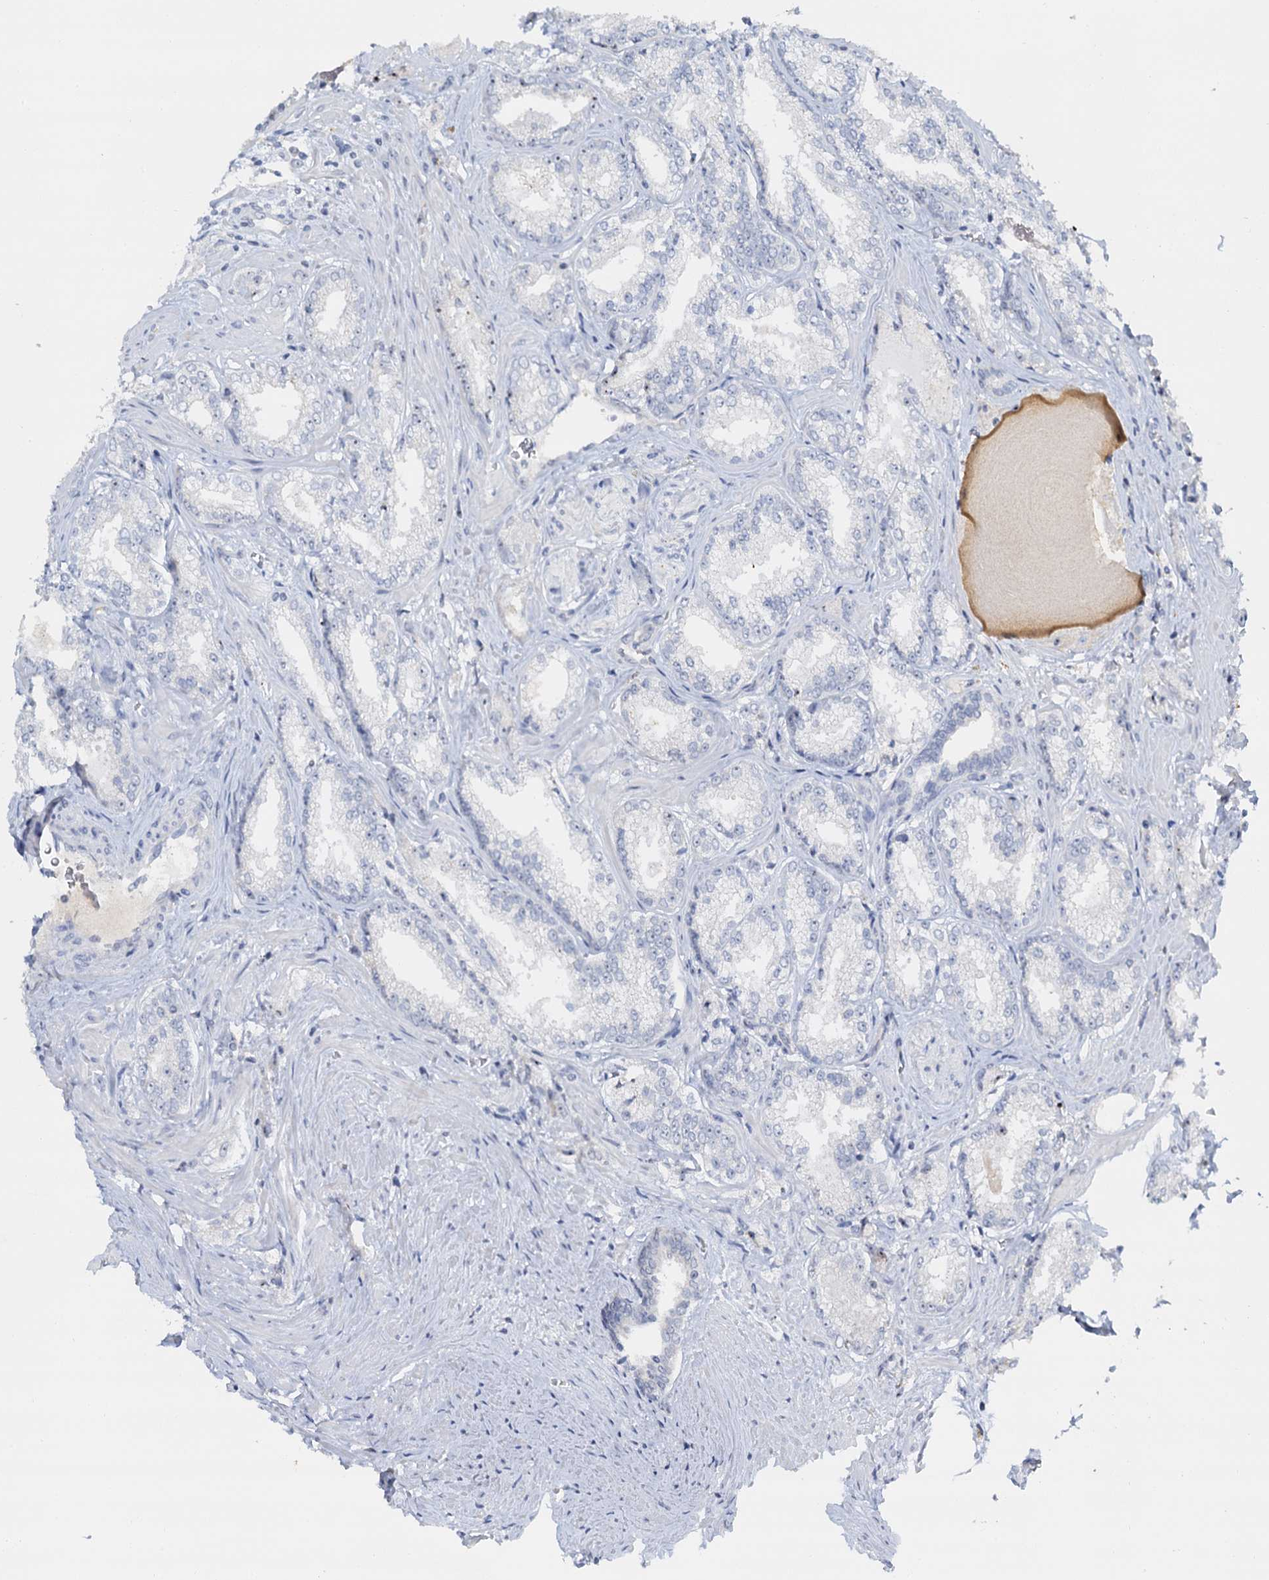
{"staining": {"intensity": "negative", "quantity": "none", "location": "none"}, "tissue": "prostate cancer", "cell_type": "Tumor cells", "image_type": "cancer", "snomed": [{"axis": "morphology", "description": "Adenocarcinoma, Low grade"}, {"axis": "topography", "description": "Prostate"}], "caption": "An IHC image of prostate cancer is shown. There is no staining in tumor cells of prostate cancer.", "gene": "NOP2", "patient": {"sex": "male", "age": 47}}